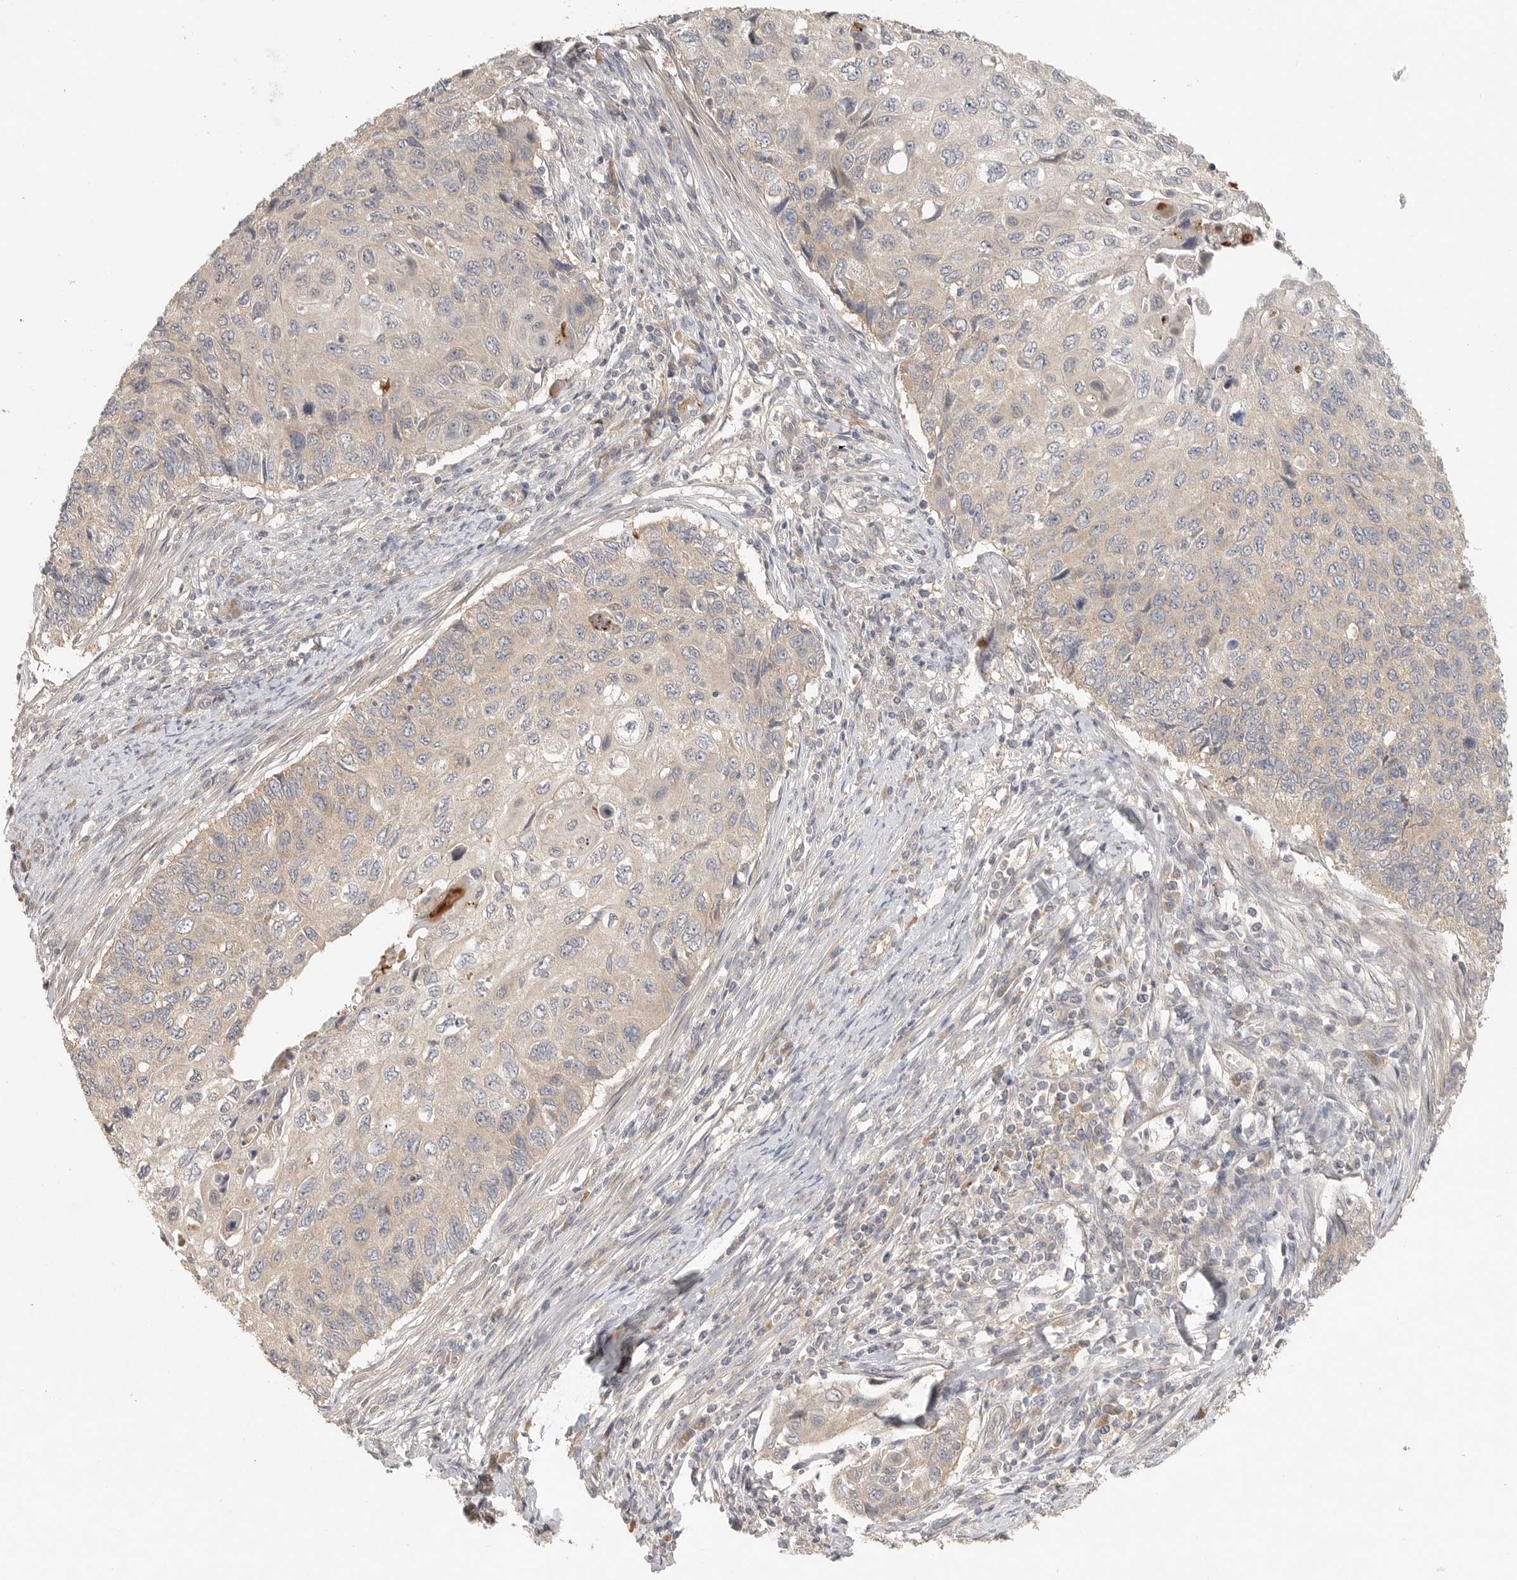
{"staining": {"intensity": "weak", "quantity": "<25%", "location": "cytoplasmic/membranous"}, "tissue": "cervical cancer", "cell_type": "Tumor cells", "image_type": "cancer", "snomed": [{"axis": "morphology", "description": "Squamous cell carcinoma, NOS"}, {"axis": "topography", "description": "Cervix"}], "caption": "A micrograph of human squamous cell carcinoma (cervical) is negative for staining in tumor cells. (DAB (3,3'-diaminobenzidine) IHC with hematoxylin counter stain).", "gene": "HDAC6", "patient": {"sex": "female", "age": 70}}